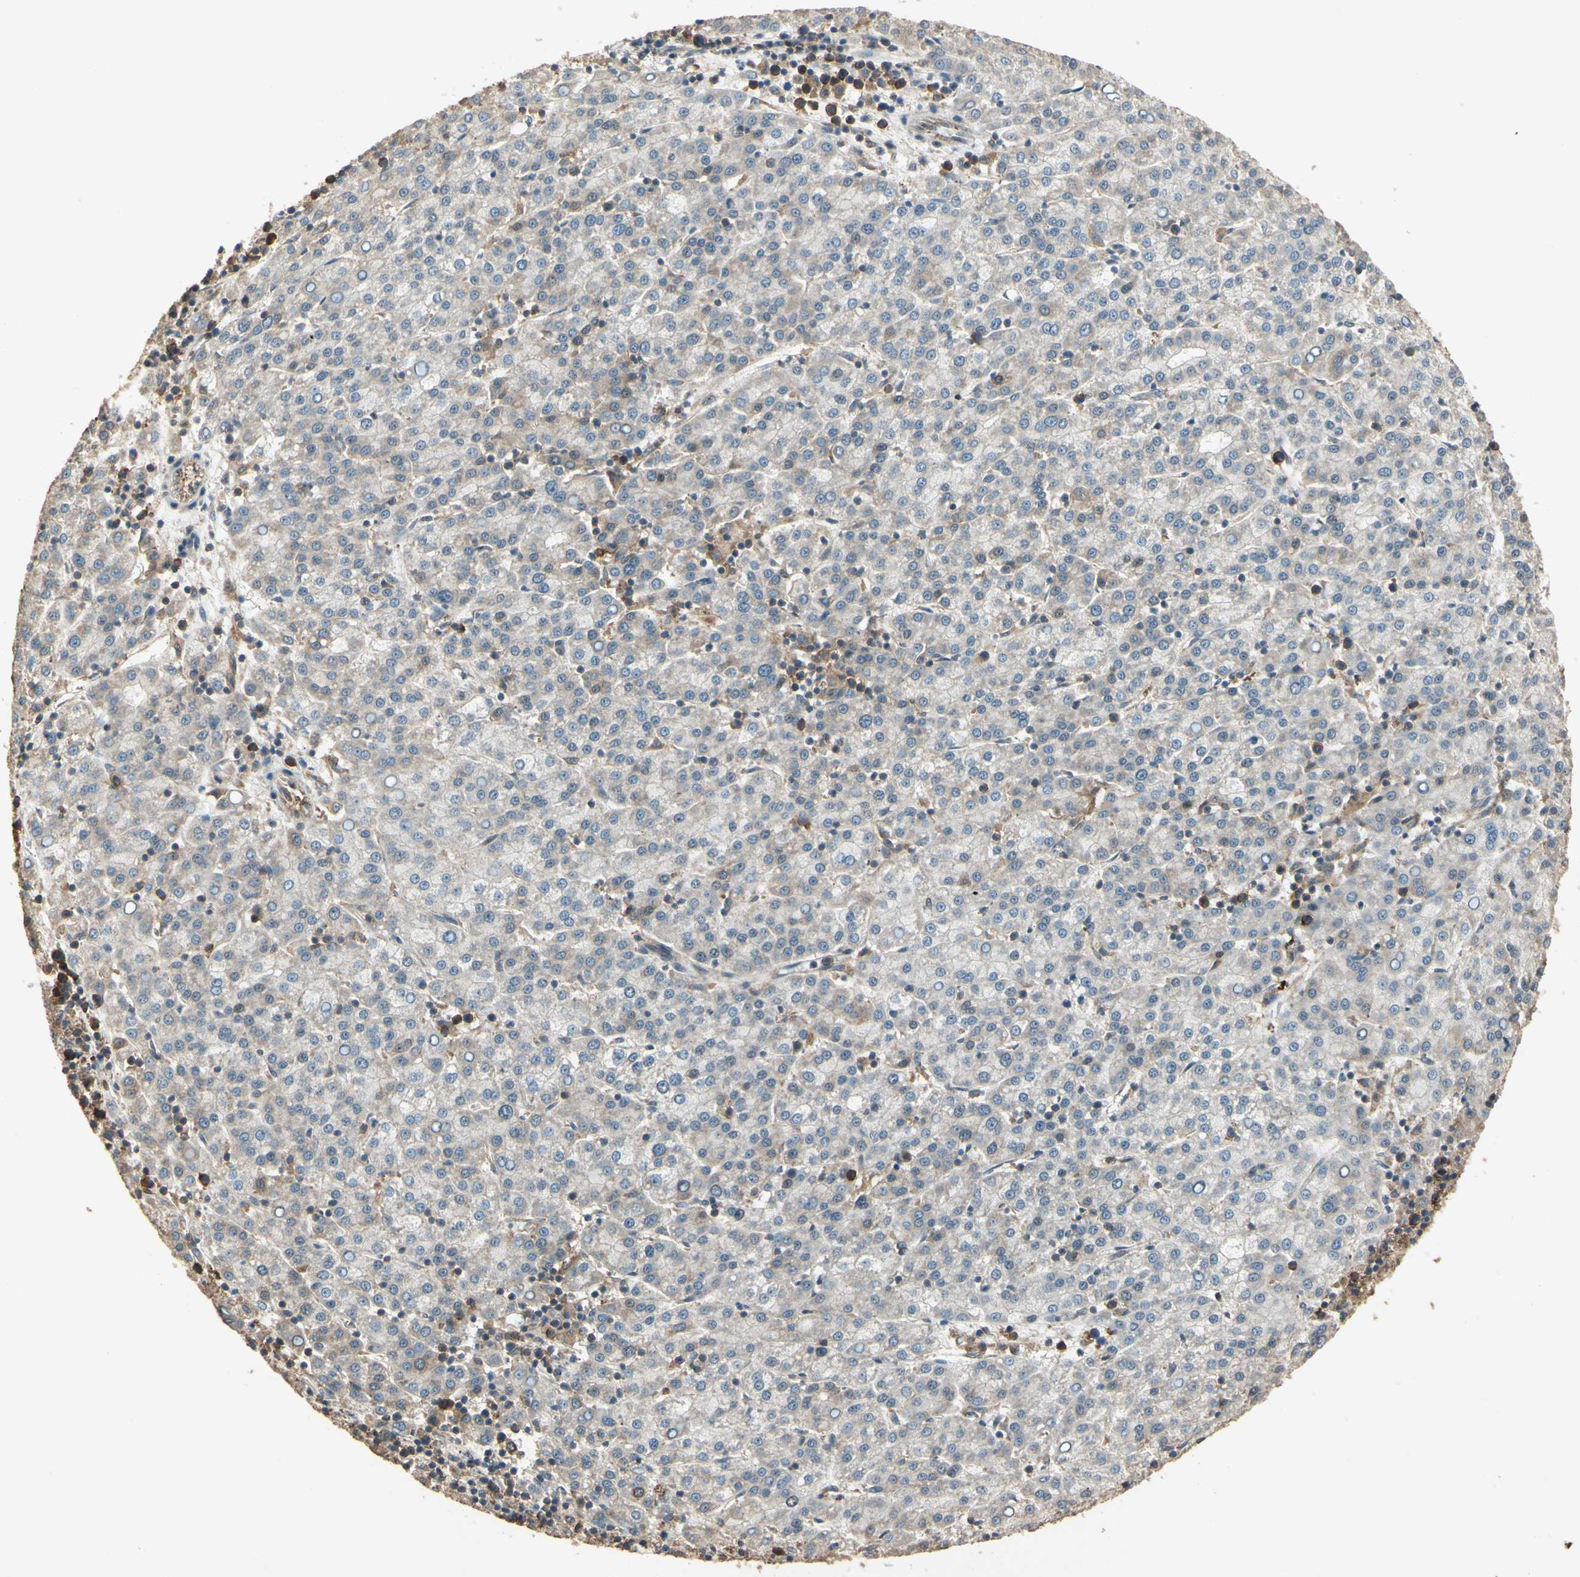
{"staining": {"intensity": "weak", "quantity": "25%-75%", "location": "cytoplasmic/membranous"}, "tissue": "liver cancer", "cell_type": "Tumor cells", "image_type": "cancer", "snomed": [{"axis": "morphology", "description": "Carcinoma, Hepatocellular, NOS"}, {"axis": "topography", "description": "Liver"}], "caption": "Immunohistochemistry photomicrograph of liver cancer stained for a protein (brown), which reveals low levels of weak cytoplasmic/membranous expression in about 25%-75% of tumor cells.", "gene": "CCT7", "patient": {"sex": "female", "age": 58}}